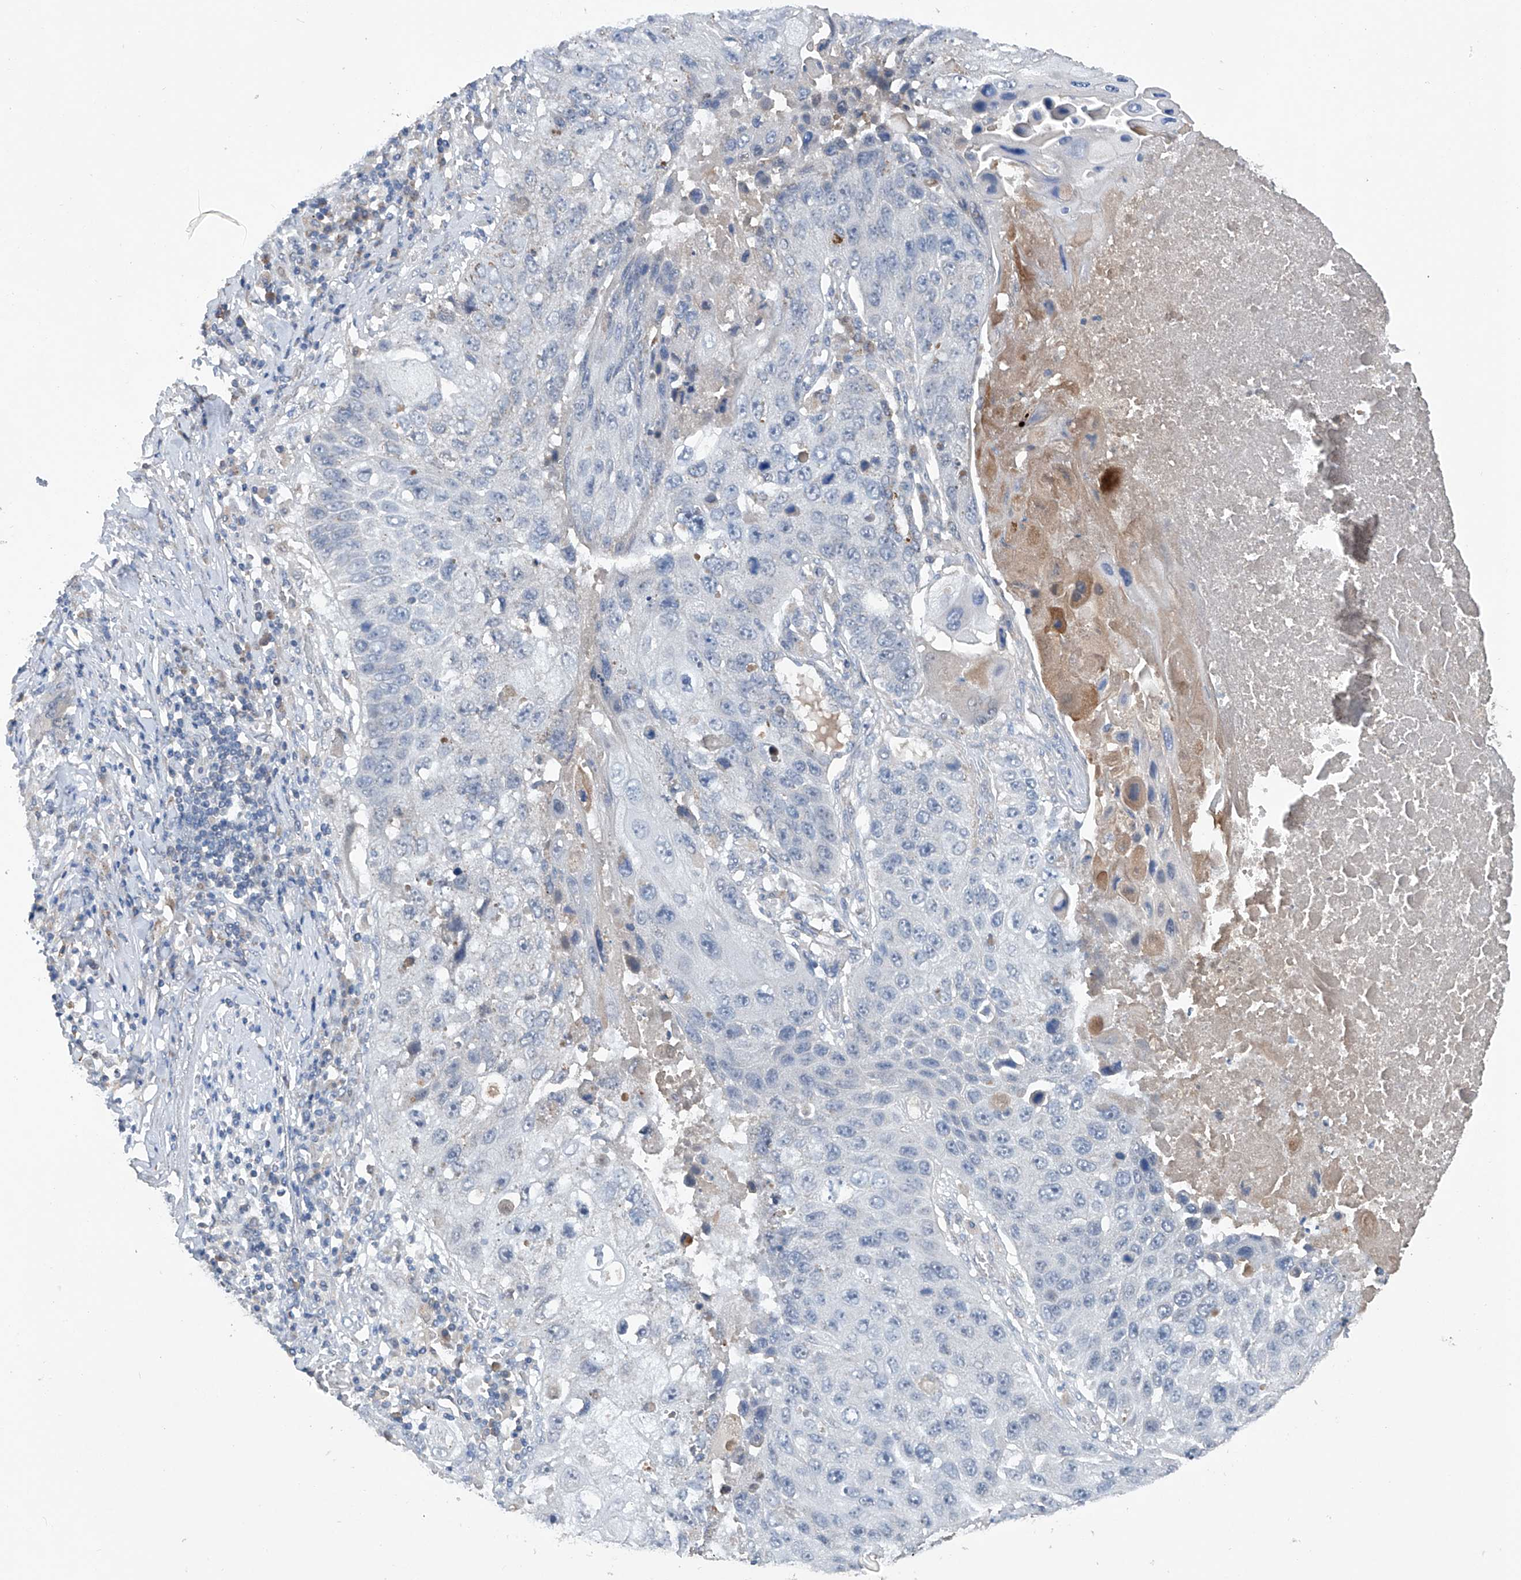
{"staining": {"intensity": "negative", "quantity": "none", "location": "none"}, "tissue": "lung cancer", "cell_type": "Tumor cells", "image_type": "cancer", "snomed": [{"axis": "morphology", "description": "Squamous cell carcinoma, NOS"}, {"axis": "topography", "description": "Lung"}], "caption": "This is an immunohistochemistry (IHC) photomicrograph of lung squamous cell carcinoma. There is no expression in tumor cells.", "gene": "PCSK5", "patient": {"sex": "male", "age": 61}}